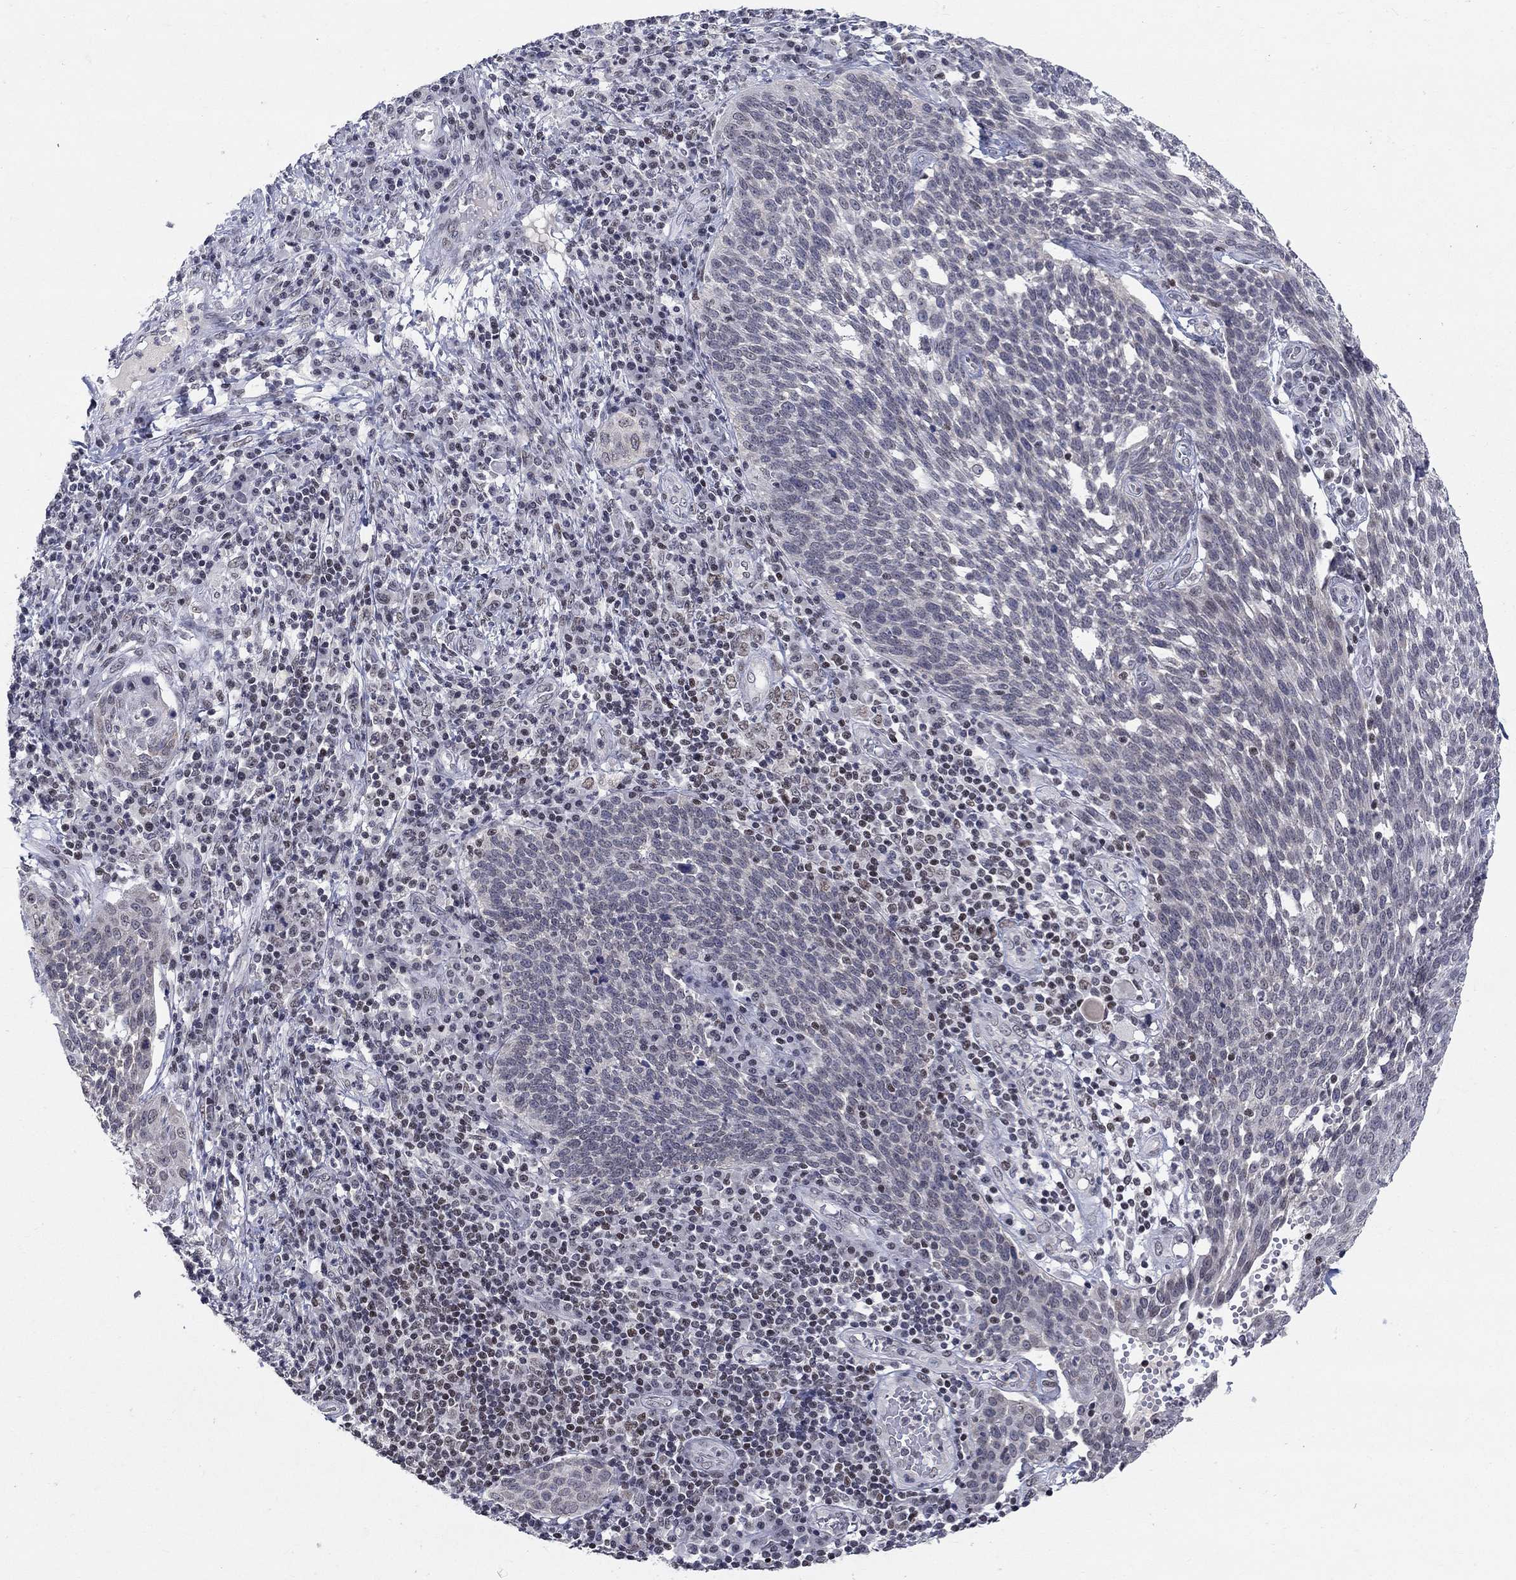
{"staining": {"intensity": "negative", "quantity": "none", "location": "none"}, "tissue": "cervical cancer", "cell_type": "Tumor cells", "image_type": "cancer", "snomed": [{"axis": "morphology", "description": "Squamous cell carcinoma, NOS"}, {"axis": "topography", "description": "Cervix"}], "caption": "This is an immunohistochemistry micrograph of human cervical squamous cell carcinoma. There is no expression in tumor cells.", "gene": "KLF12", "patient": {"sex": "female", "age": 34}}